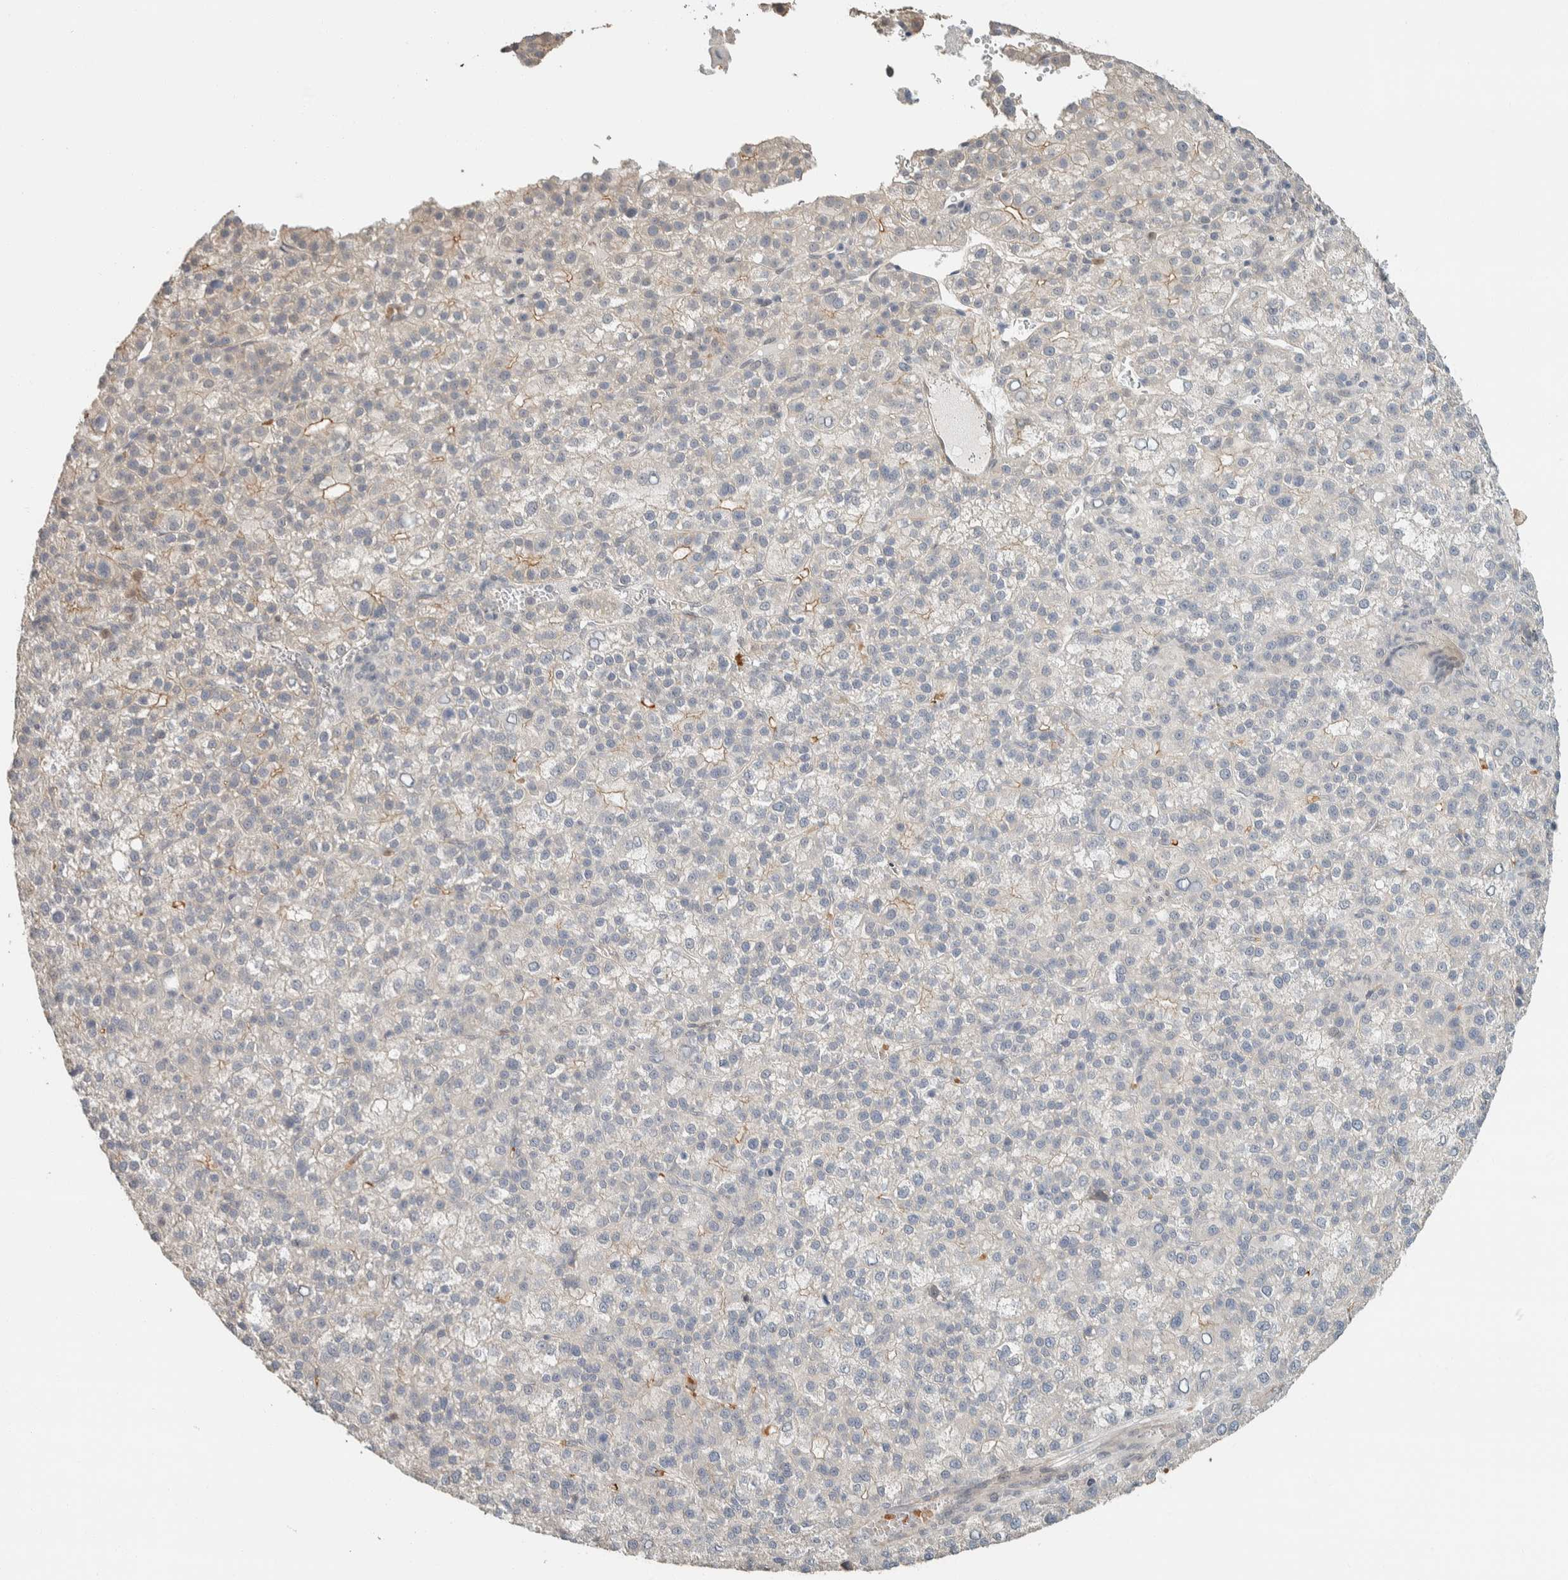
{"staining": {"intensity": "weak", "quantity": "<25%", "location": "cytoplasmic/membranous"}, "tissue": "liver cancer", "cell_type": "Tumor cells", "image_type": "cancer", "snomed": [{"axis": "morphology", "description": "Carcinoma, Hepatocellular, NOS"}, {"axis": "topography", "description": "Liver"}], "caption": "Hepatocellular carcinoma (liver) stained for a protein using immunohistochemistry exhibits no expression tumor cells.", "gene": "ZBTB2", "patient": {"sex": "female", "age": 58}}